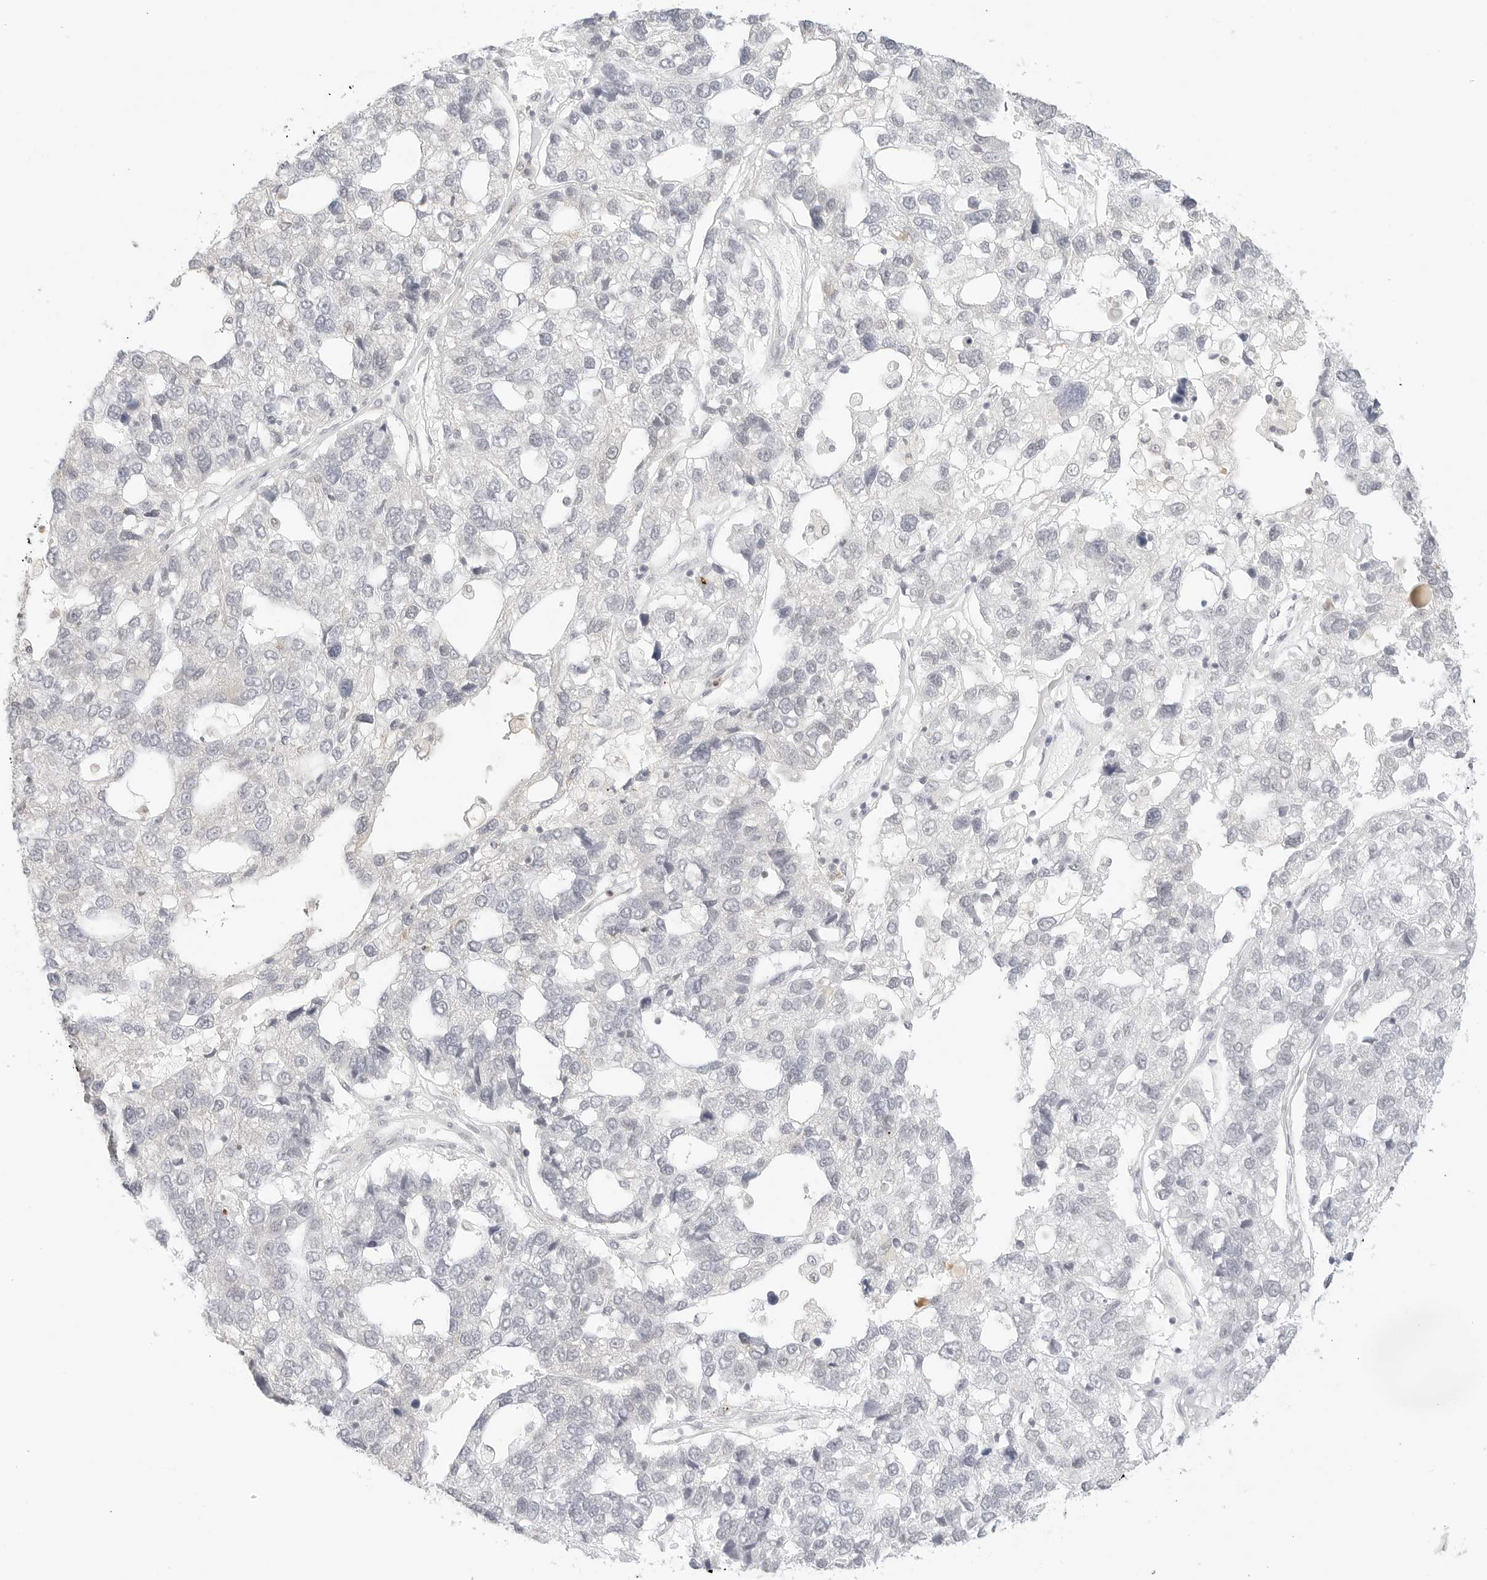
{"staining": {"intensity": "negative", "quantity": "none", "location": "none"}, "tissue": "pancreatic cancer", "cell_type": "Tumor cells", "image_type": "cancer", "snomed": [{"axis": "morphology", "description": "Adenocarcinoma, NOS"}, {"axis": "topography", "description": "Pancreas"}], "caption": "High magnification brightfield microscopy of pancreatic cancer (adenocarcinoma) stained with DAB (brown) and counterstained with hematoxylin (blue): tumor cells show no significant staining. (Stains: DAB (3,3'-diaminobenzidine) immunohistochemistry (IHC) with hematoxylin counter stain, Microscopy: brightfield microscopy at high magnification).", "gene": "GNAS", "patient": {"sex": "female", "age": 61}}